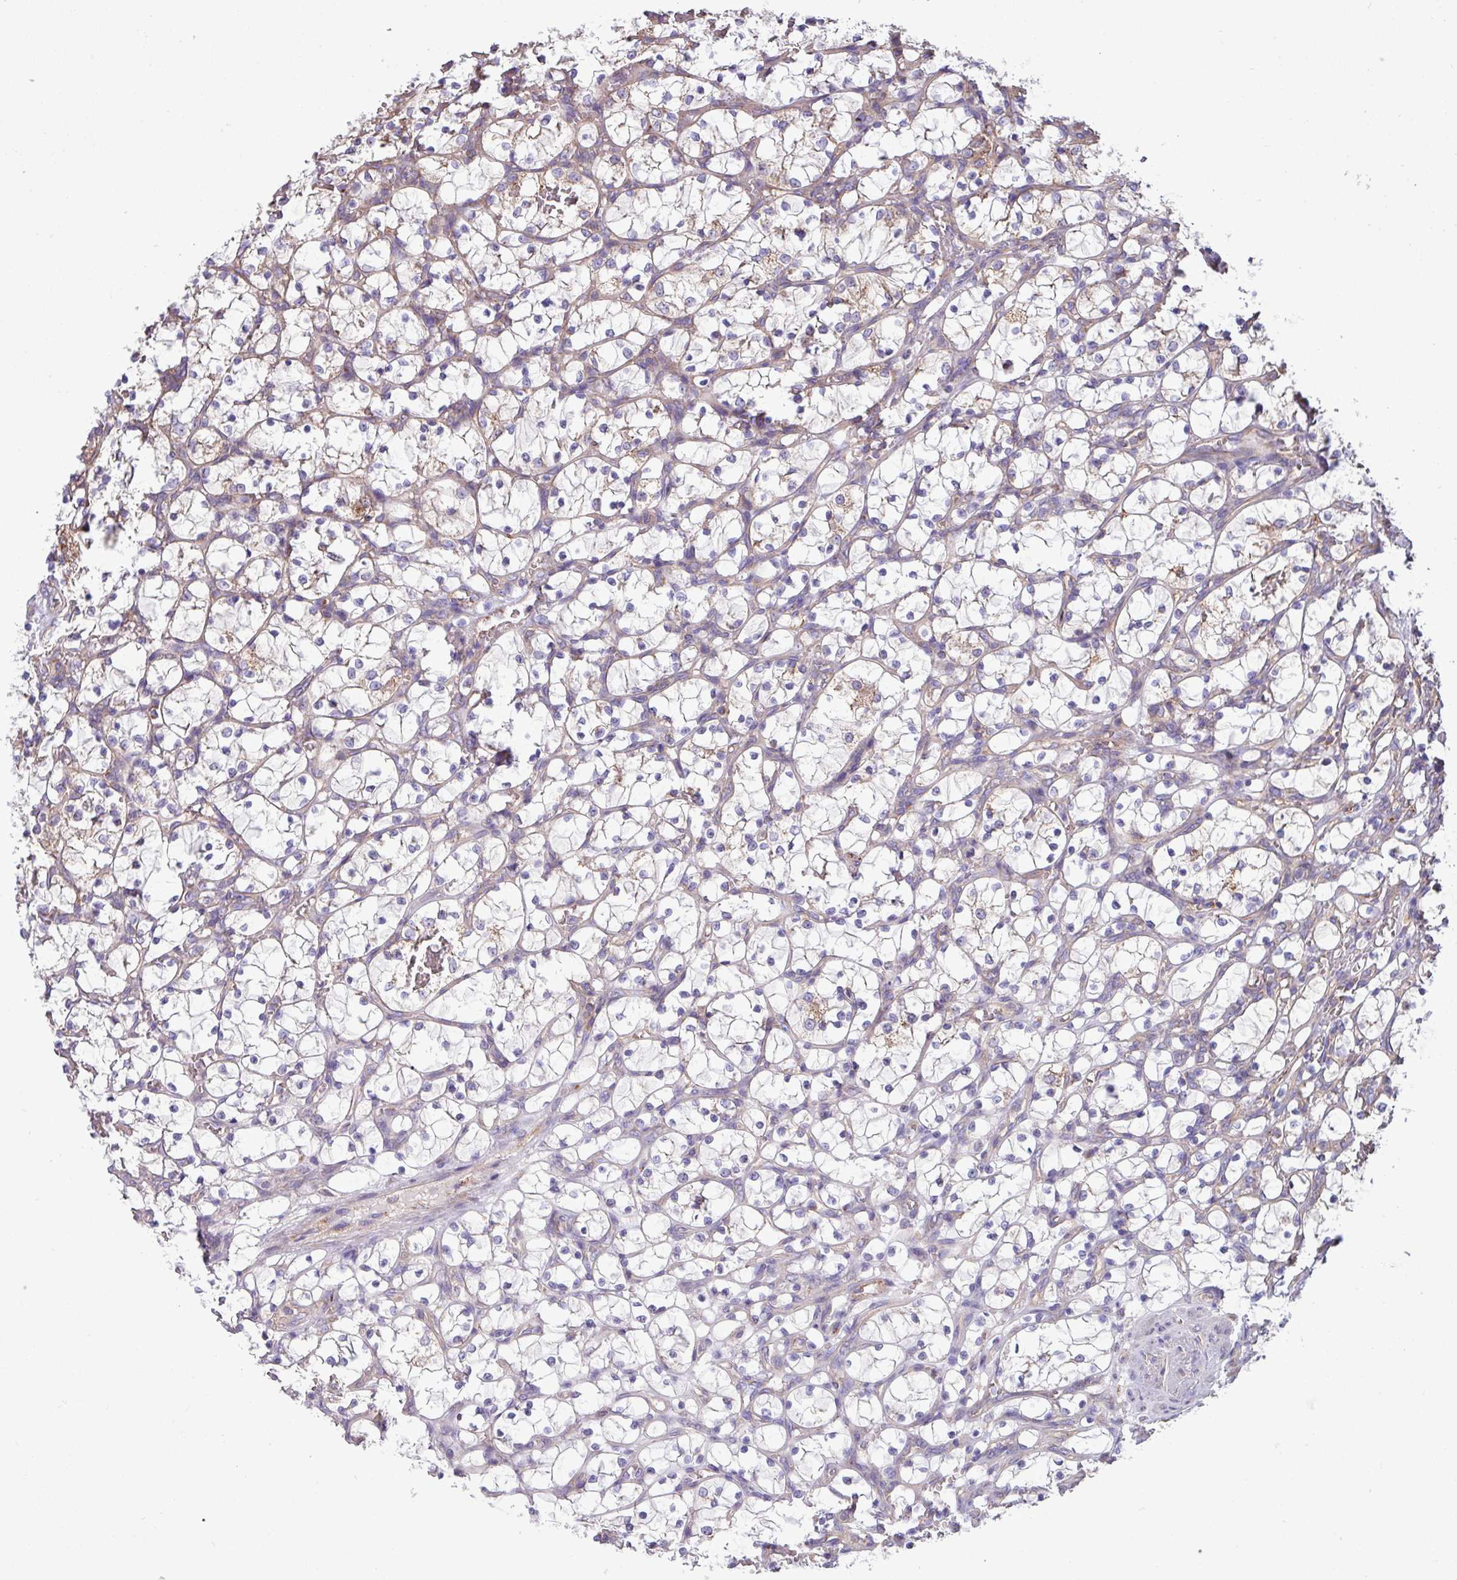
{"staining": {"intensity": "weak", "quantity": "25%-75%", "location": "cytoplasmic/membranous"}, "tissue": "renal cancer", "cell_type": "Tumor cells", "image_type": "cancer", "snomed": [{"axis": "morphology", "description": "Adenocarcinoma, NOS"}, {"axis": "topography", "description": "Kidney"}], "caption": "Tumor cells show low levels of weak cytoplasmic/membranous staining in approximately 25%-75% of cells in human adenocarcinoma (renal).", "gene": "PPM1J", "patient": {"sex": "female", "age": 69}}